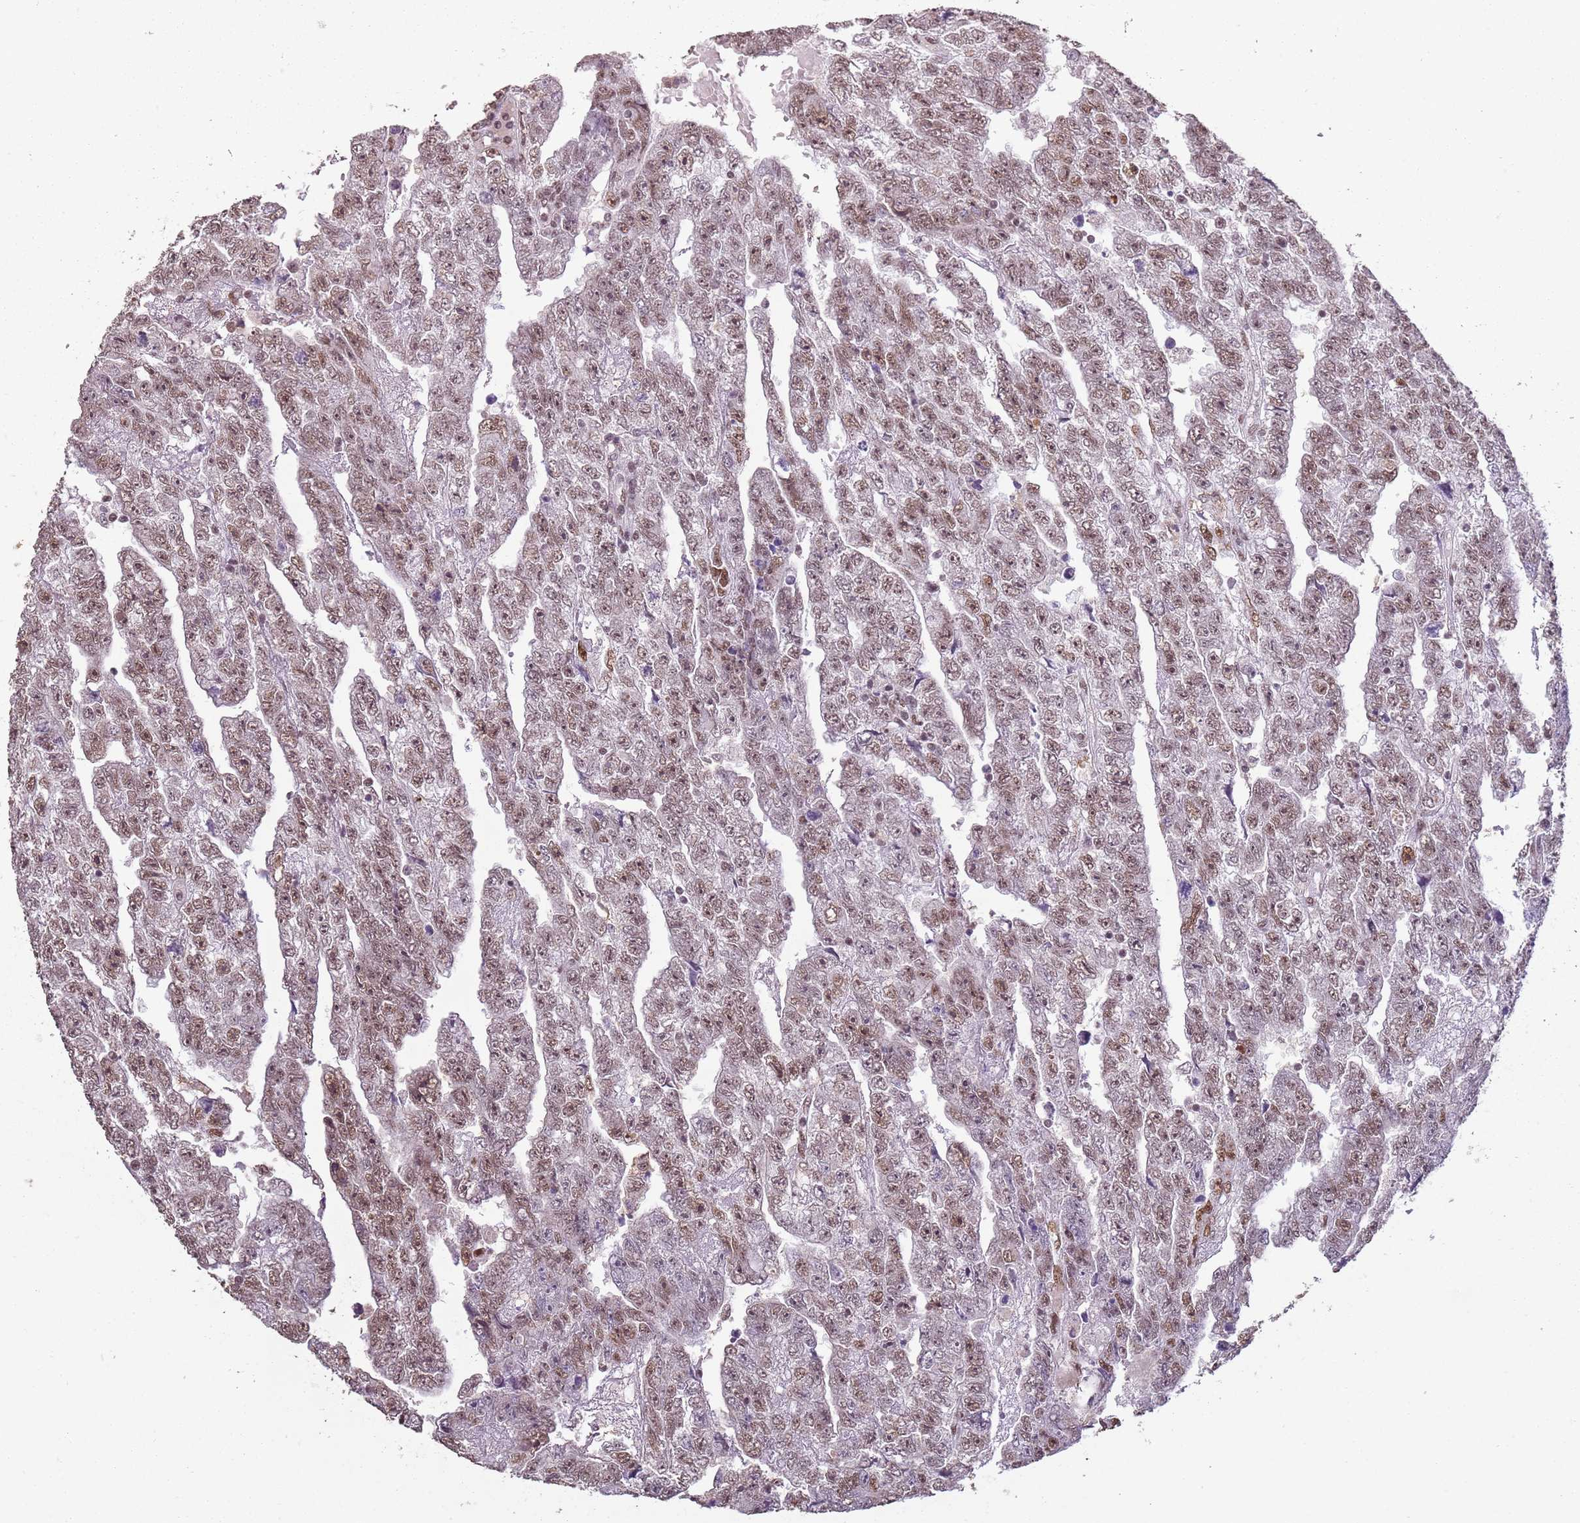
{"staining": {"intensity": "moderate", "quantity": ">75%", "location": "nuclear"}, "tissue": "testis cancer", "cell_type": "Tumor cells", "image_type": "cancer", "snomed": [{"axis": "morphology", "description": "Carcinoma, Embryonal, NOS"}, {"axis": "topography", "description": "Testis"}], "caption": "Moderate nuclear protein positivity is appreciated in about >75% of tumor cells in embryonal carcinoma (testis).", "gene": "ARL14EP", "patient": {"sex": "male", "age": 25}}